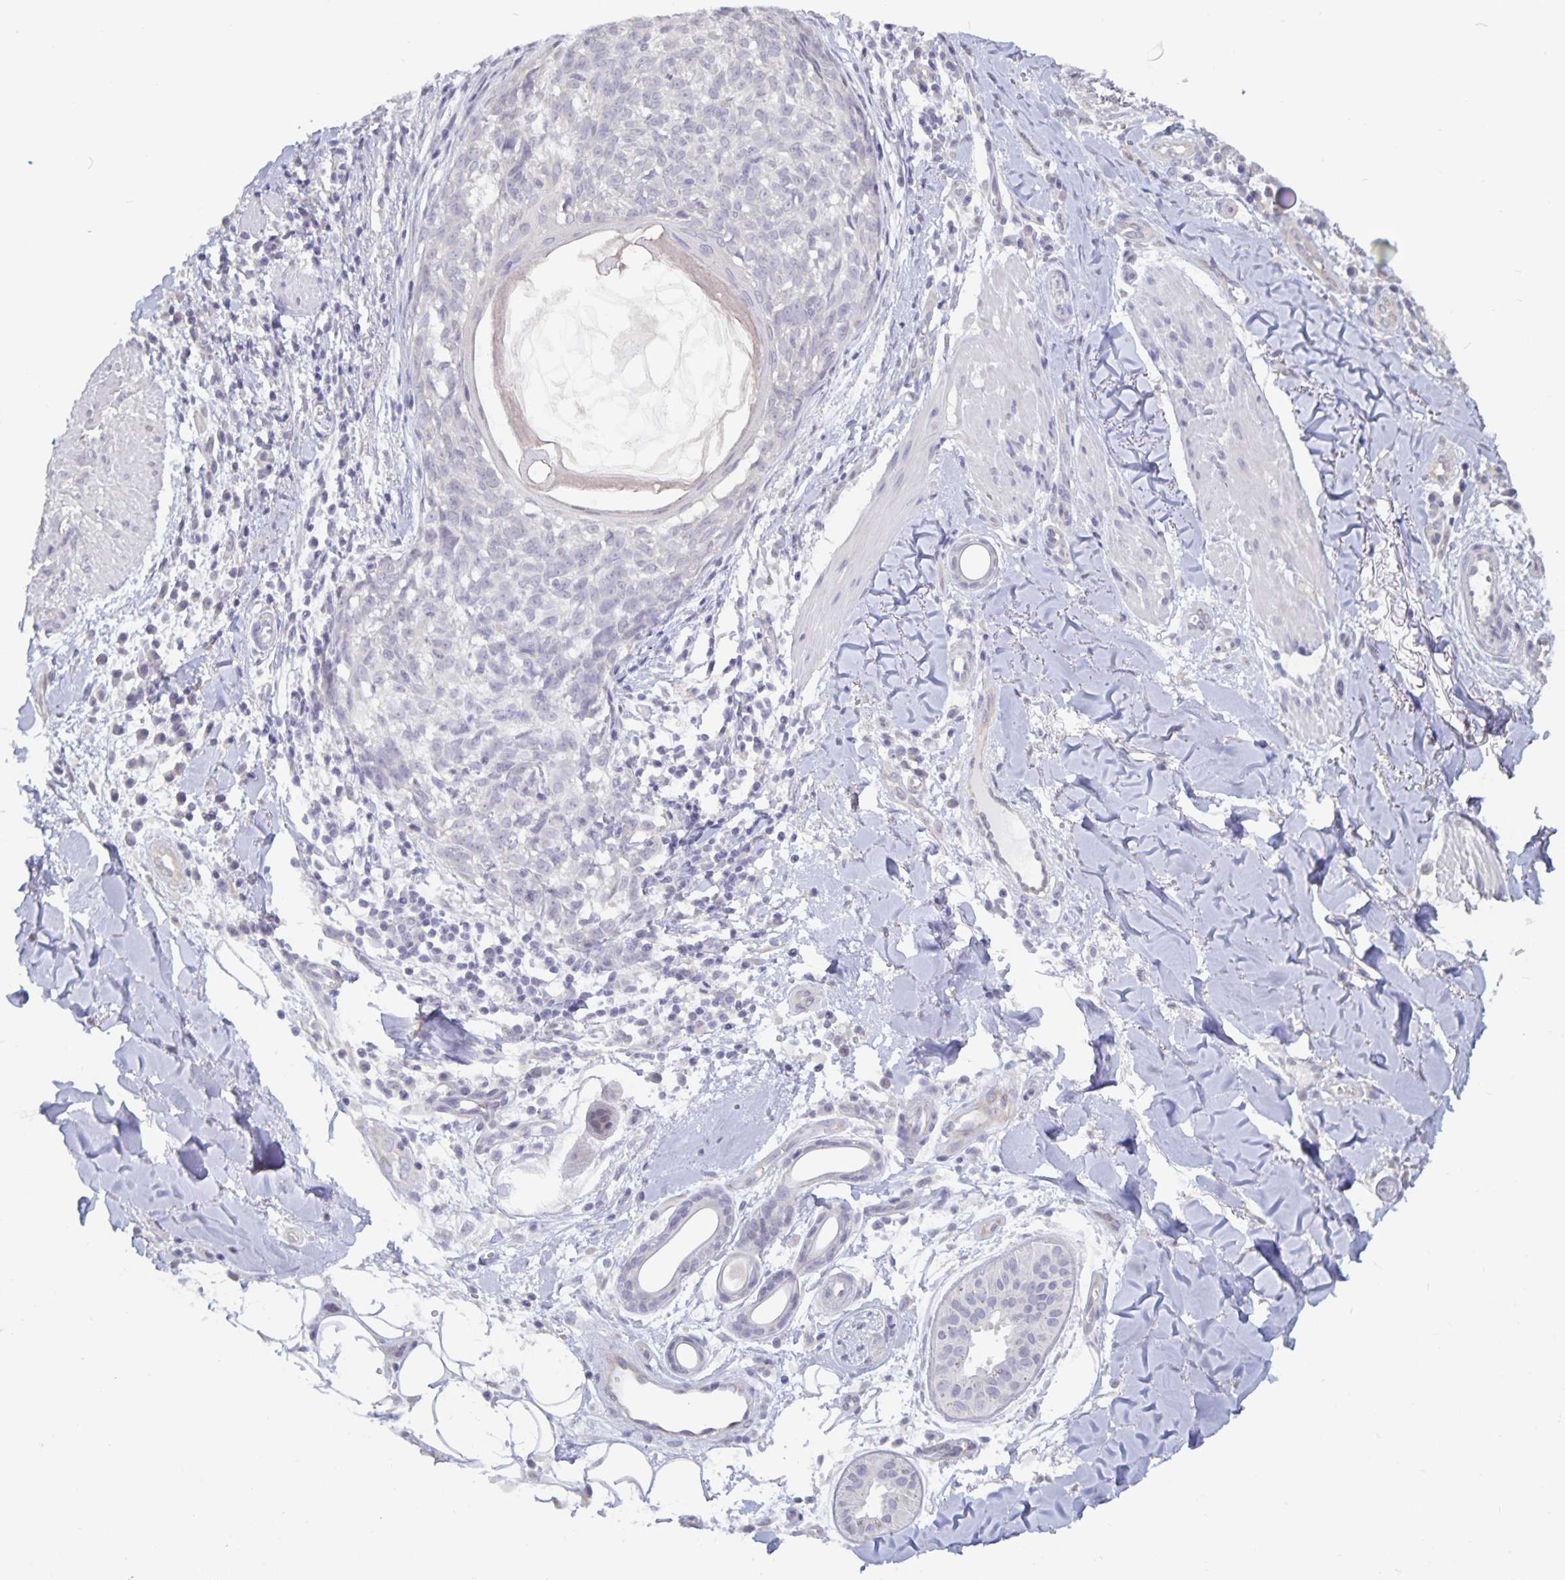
{"staining": {"intensity": "negative", "quantity": "none", "location": "none"}, "tissue": "melanoma", "cell_type": "Tumor cells", "image_type": "cancer", "snomed": [{"axis": "morphology", "description": "Malignant melanoma, NOS"}, {"axis": "topography", "description": "Skin"}], "caption": "The histopathology image displays no significant positivity in tumor cells of malignant melanoma. The staining was performed using DAB to visualize the protein expression in brown, while the nuclei were stained in blue with hematoxylin (Magnification: 20x).", "gene": "PLCB3", "patient": {"sex": "male", "age": 48}}